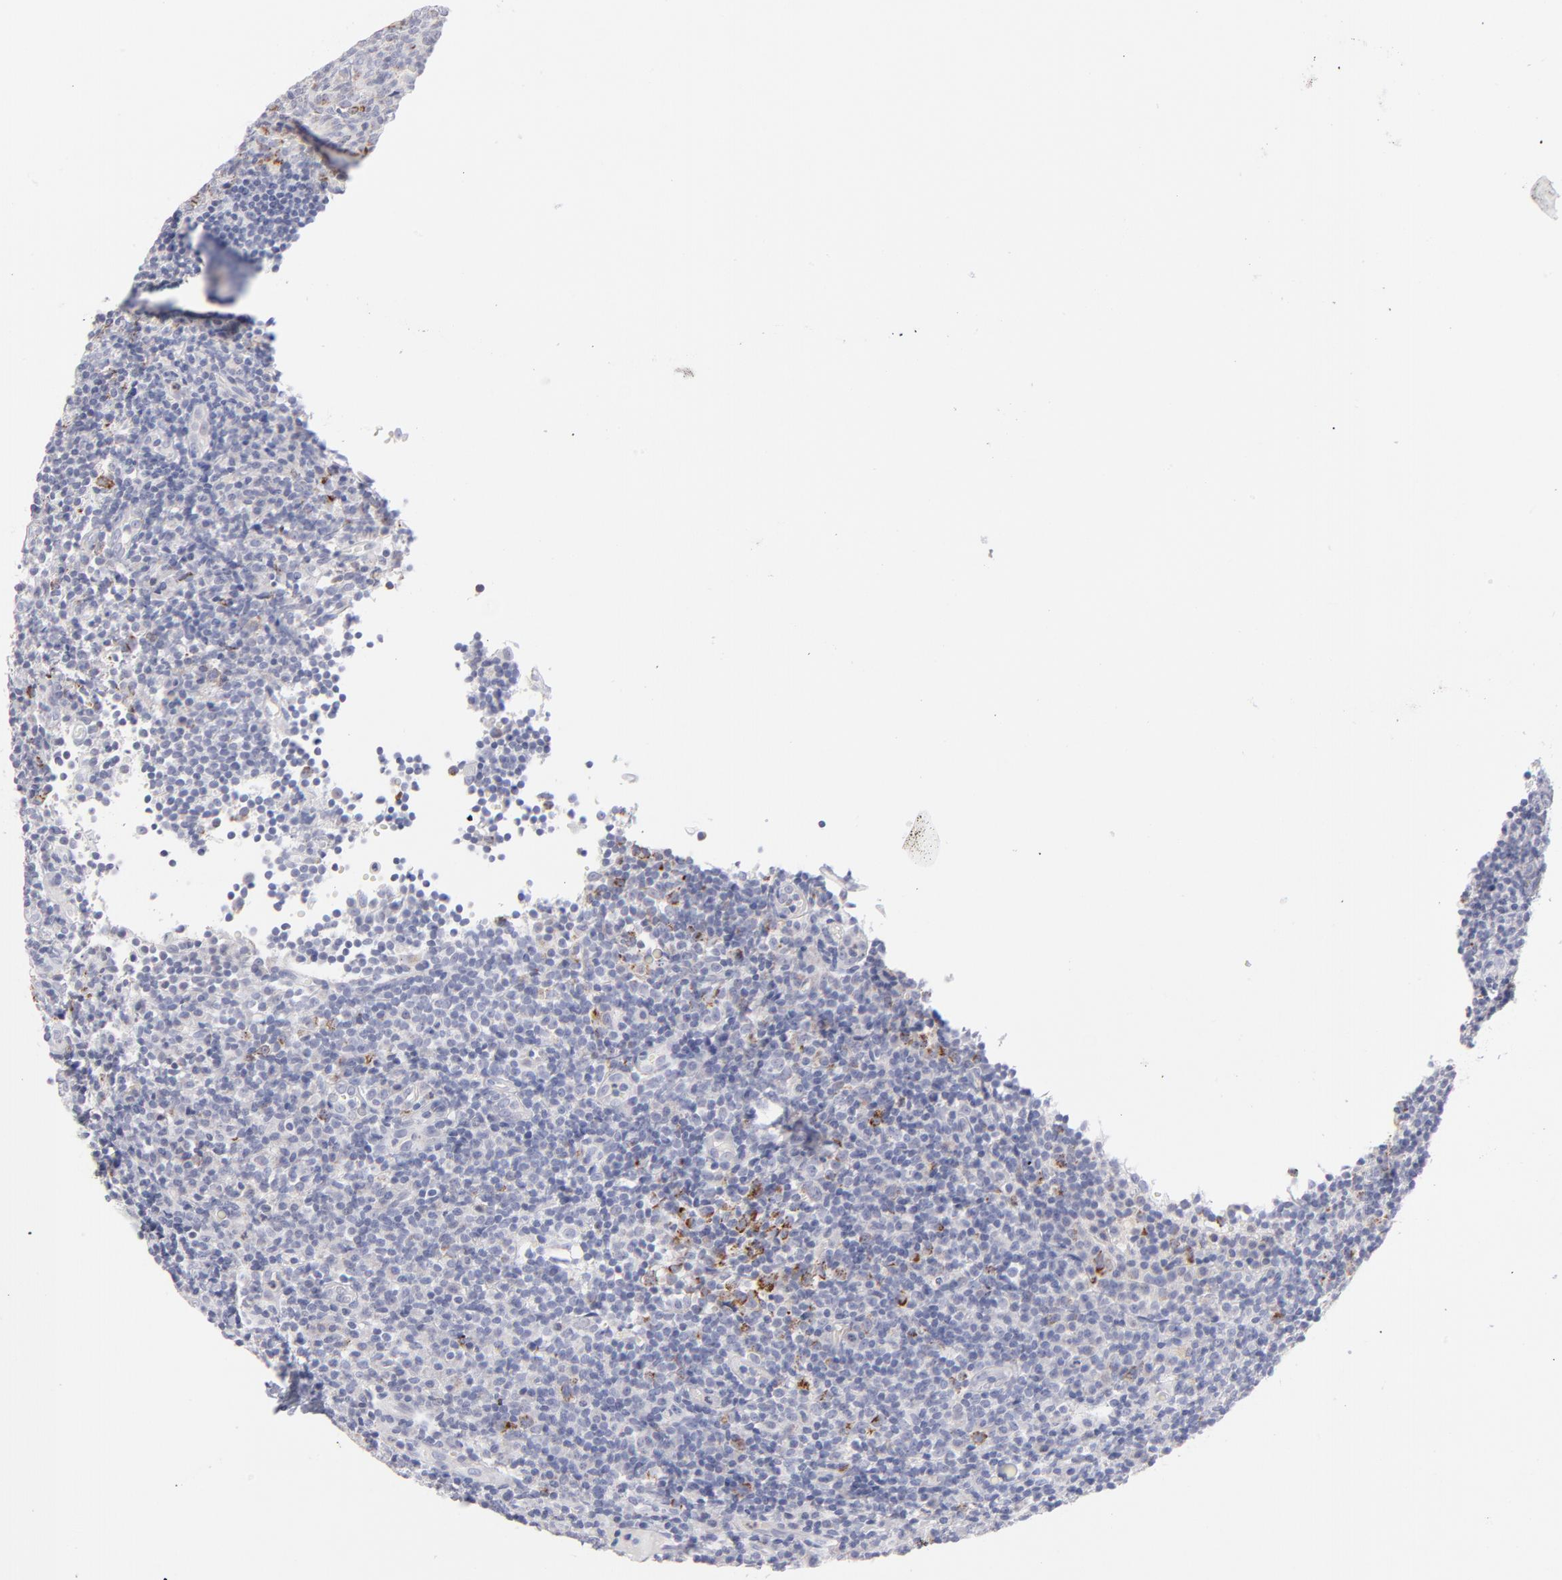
{"staining": {"intensity": "strong", "quantity": "<25%", "location": "cytoplasmic/membranous"}, "tissue": "tonsil", "cell_type": "Germinal center cells", "image_type": "normal", "snomed": [{"axis": "morphology", "description": "Normal tissue, NOS"}, {"axis": "topography", "description": "Tonsil"}], "caption": "Tonsil stained with DAB IHC exhibits medium levels of strong cytoplasmic/membranous expression in about <25% of germinal center cells.", "gene": "MTHFD2", "patient": {"sex": "female", "age": 40}}